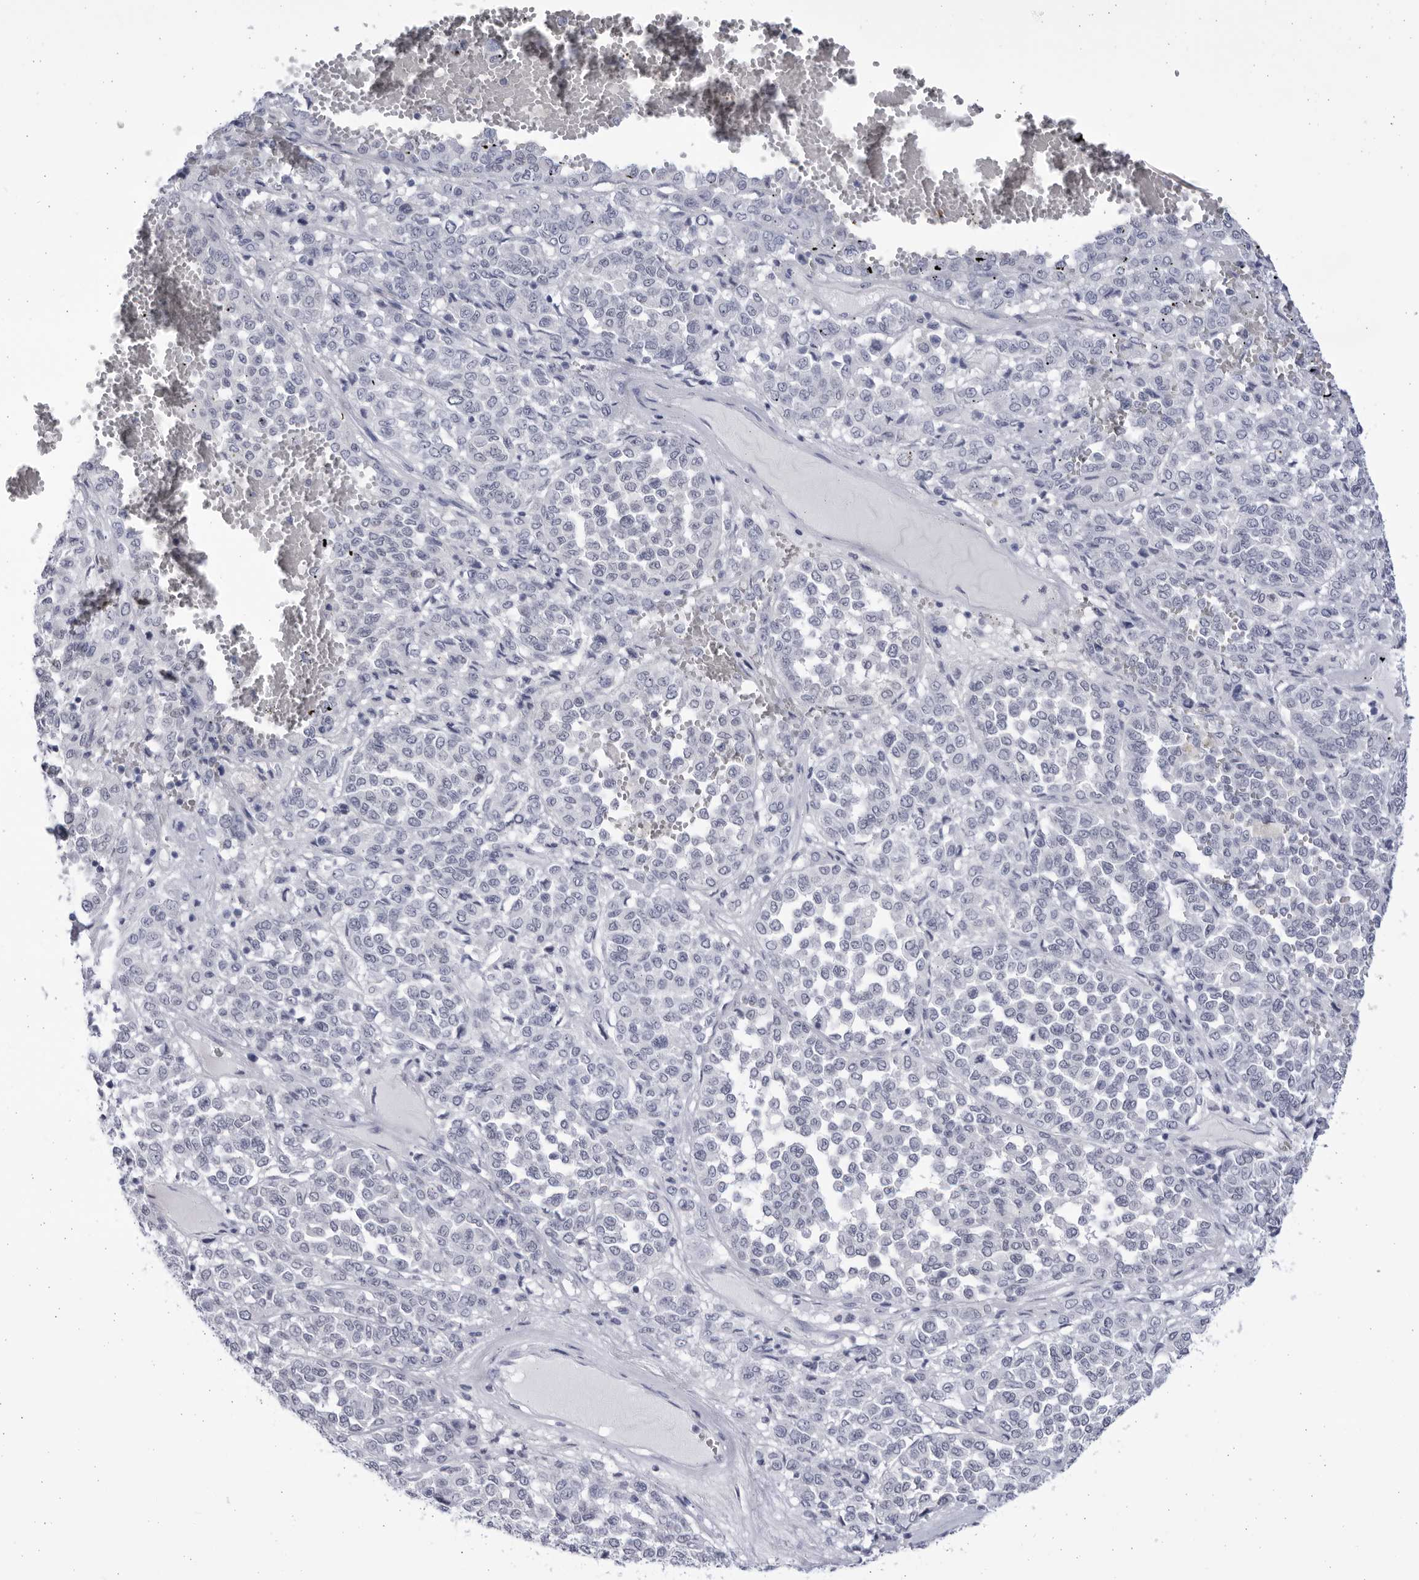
{"staining": {"intensity": "negative", "quantity": "none", "location": "none"}, "tissue": "melanoma", "cell_type": "Tumor cells", "image_type": "cancer", "snomed": [{"axis": "morphology", "description": "Malignant melanoma, Metastatic site"}, {"axis": "topography", "description": "Pancreas"}], "caption": "High magnification brightfield microscopy of melanoma stained with DAB (brown) and counterstained with hematoxylin (blue): tumor cells show no significant staining.", "gene": "CCDC181", "patient": {"sex": "female", "age": 30}}